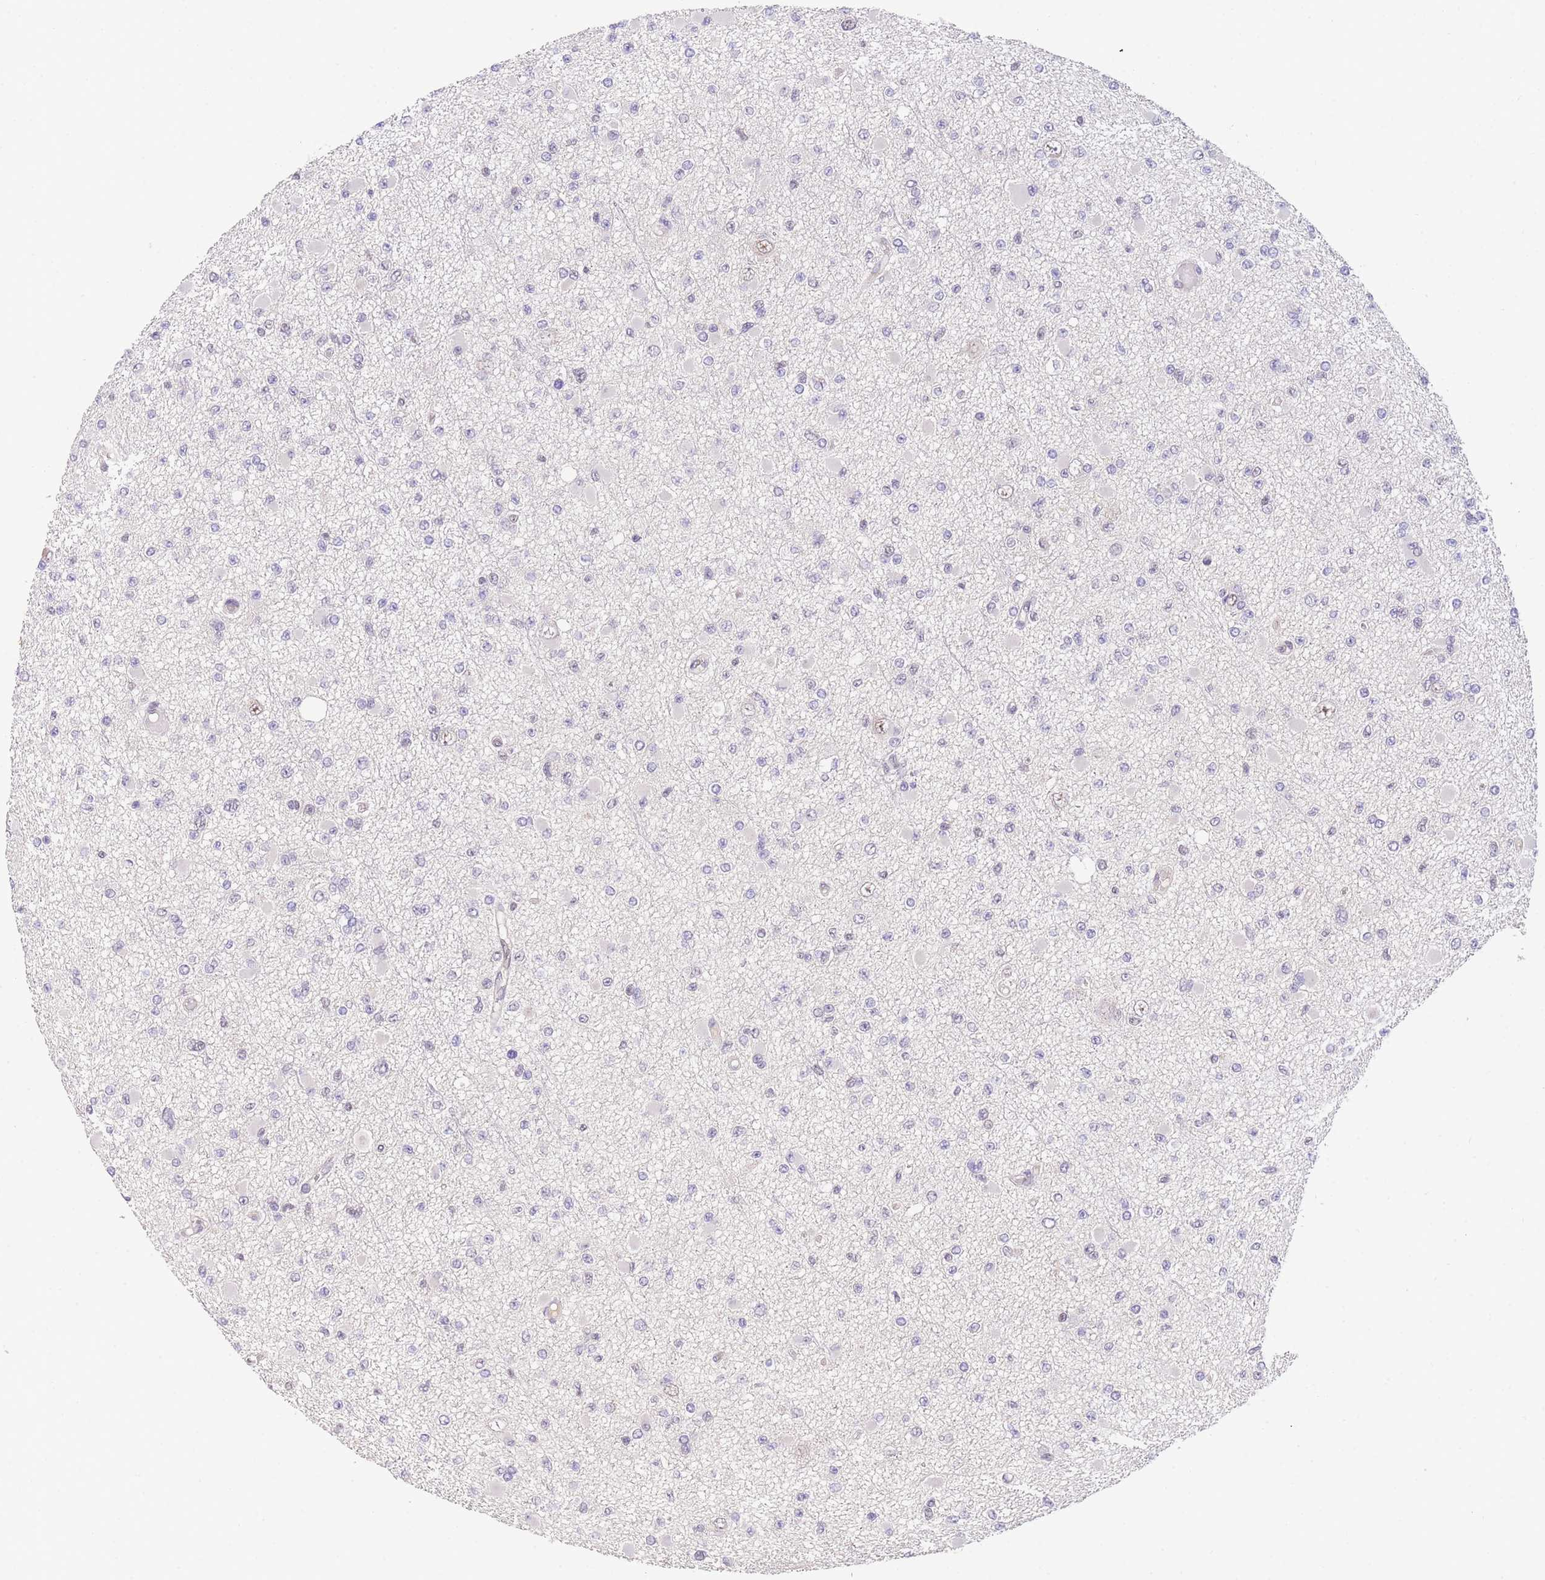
{"staining": {"intensity": "negative", "quantity": "none", "location": "none"}, "tissue": "glioma", "cell_type": "Tumor cells", "image_type": "cancer", "snomed": [{"axis": "morphology", "description": "Glioma, malignant, Low grade"}, {"axis": "topography", "description": "Brain"}], "caption": "Tumor cells are negative for brown protein staining in glioma. The staining was performed using DAB to visualize the protein expression in brown, while the nuclei were stained in blue with hematoxylin (Magnification: 20x).", "gene": "SLC35F2", "patient": {"sex": "female", "age": 22}}